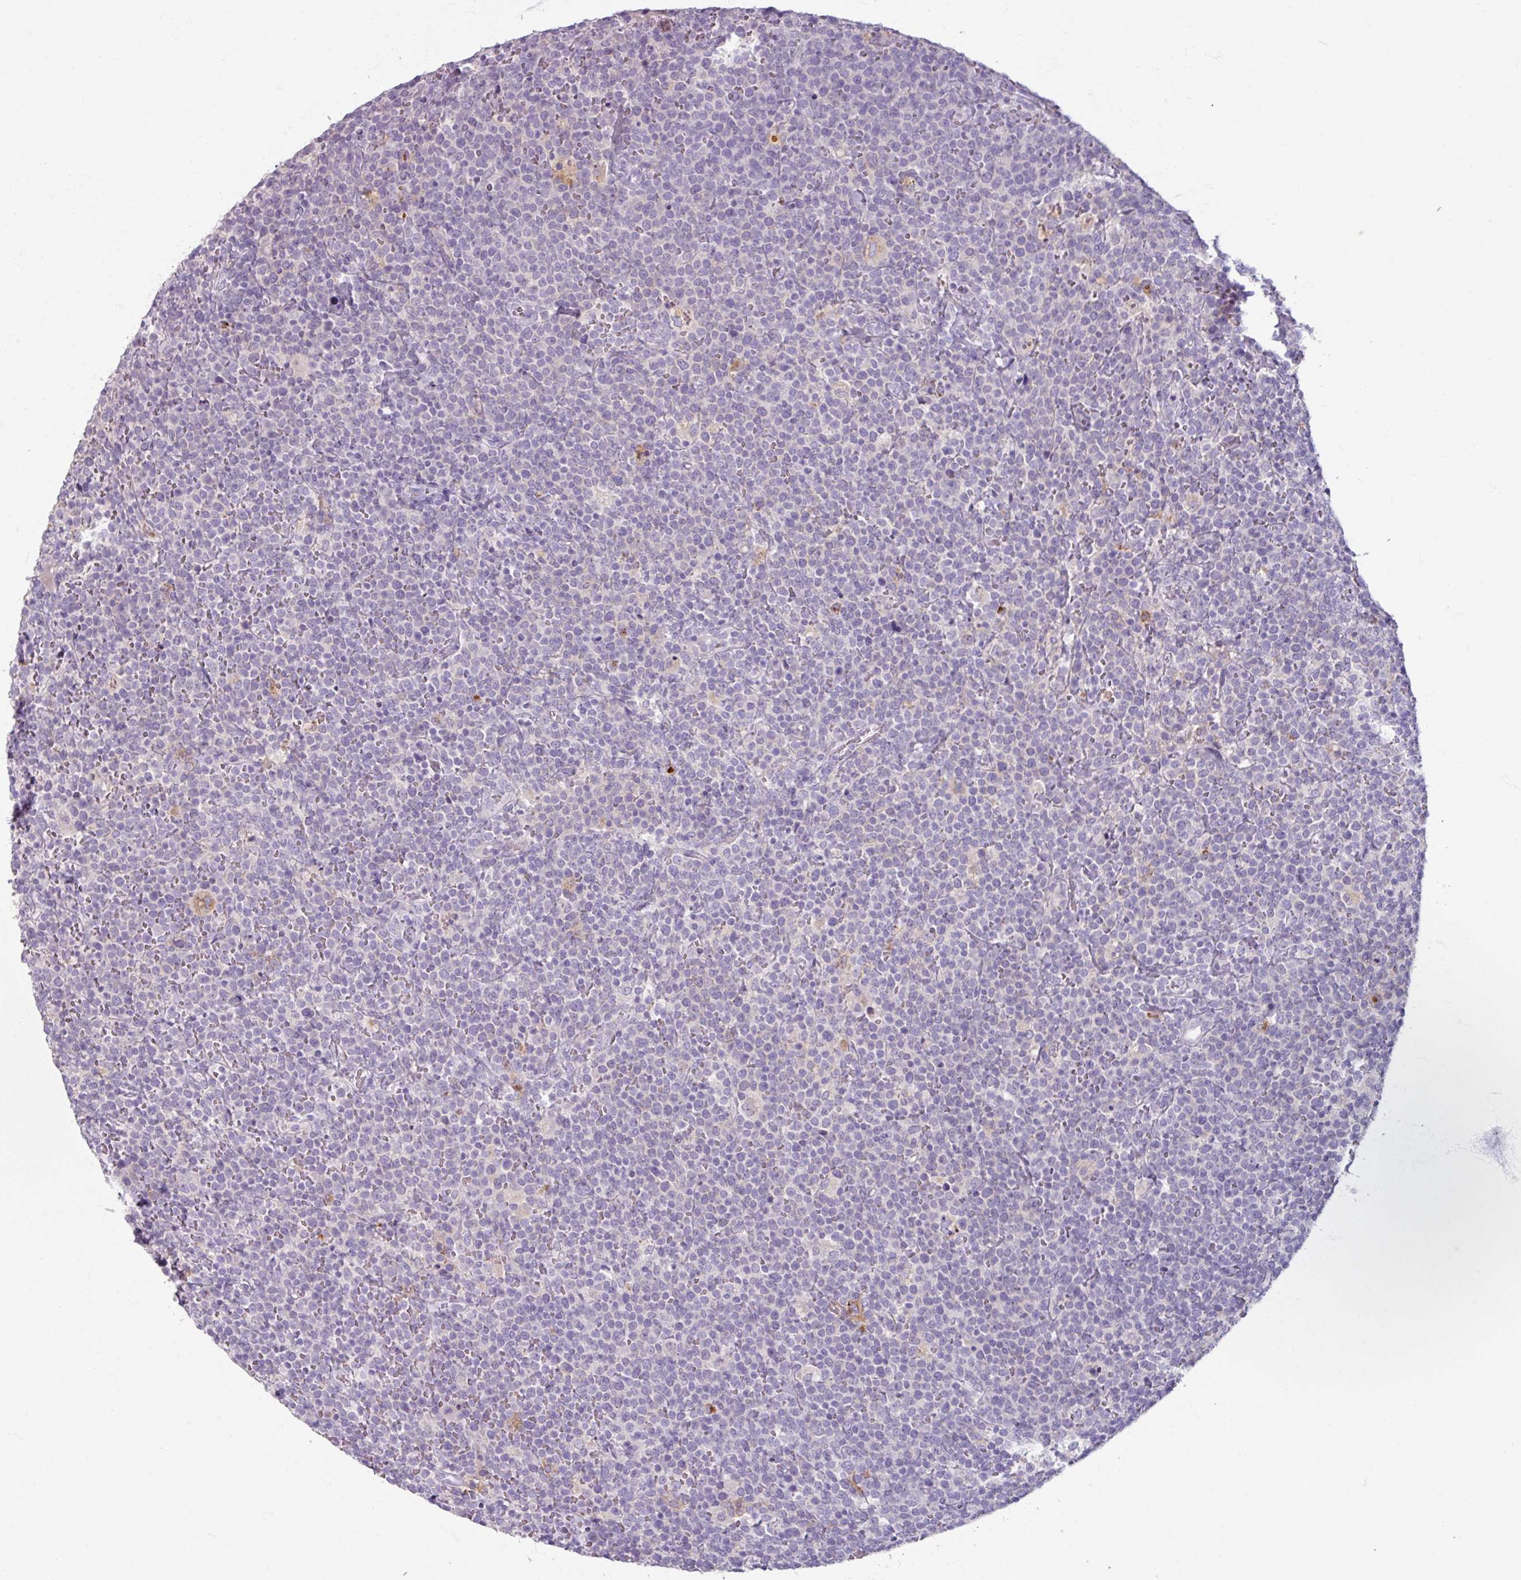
{"staining": {"intensity": "negative", "quantity": "none", "location": "none"}, "tissue": "lymphoma", "cell_type": "Tumor cells", "image_type": "cancer", "snomed": [{"axis": "morphology", "description": "Malignant lymphoma, non-Hodgkin's type, High grade"}, {"axis": "topography", "description": "Lymph node"}], "caption": "High magnification brightfield microscopy of lymphoma stained with DAB (3,3'-diaminobenzidine) (brown) and counterstained with hematoxylin (blue): tumor cells show no significant expression.", "gene": "SLC27A5", "patient": {"sex": "male", "age": 61}}